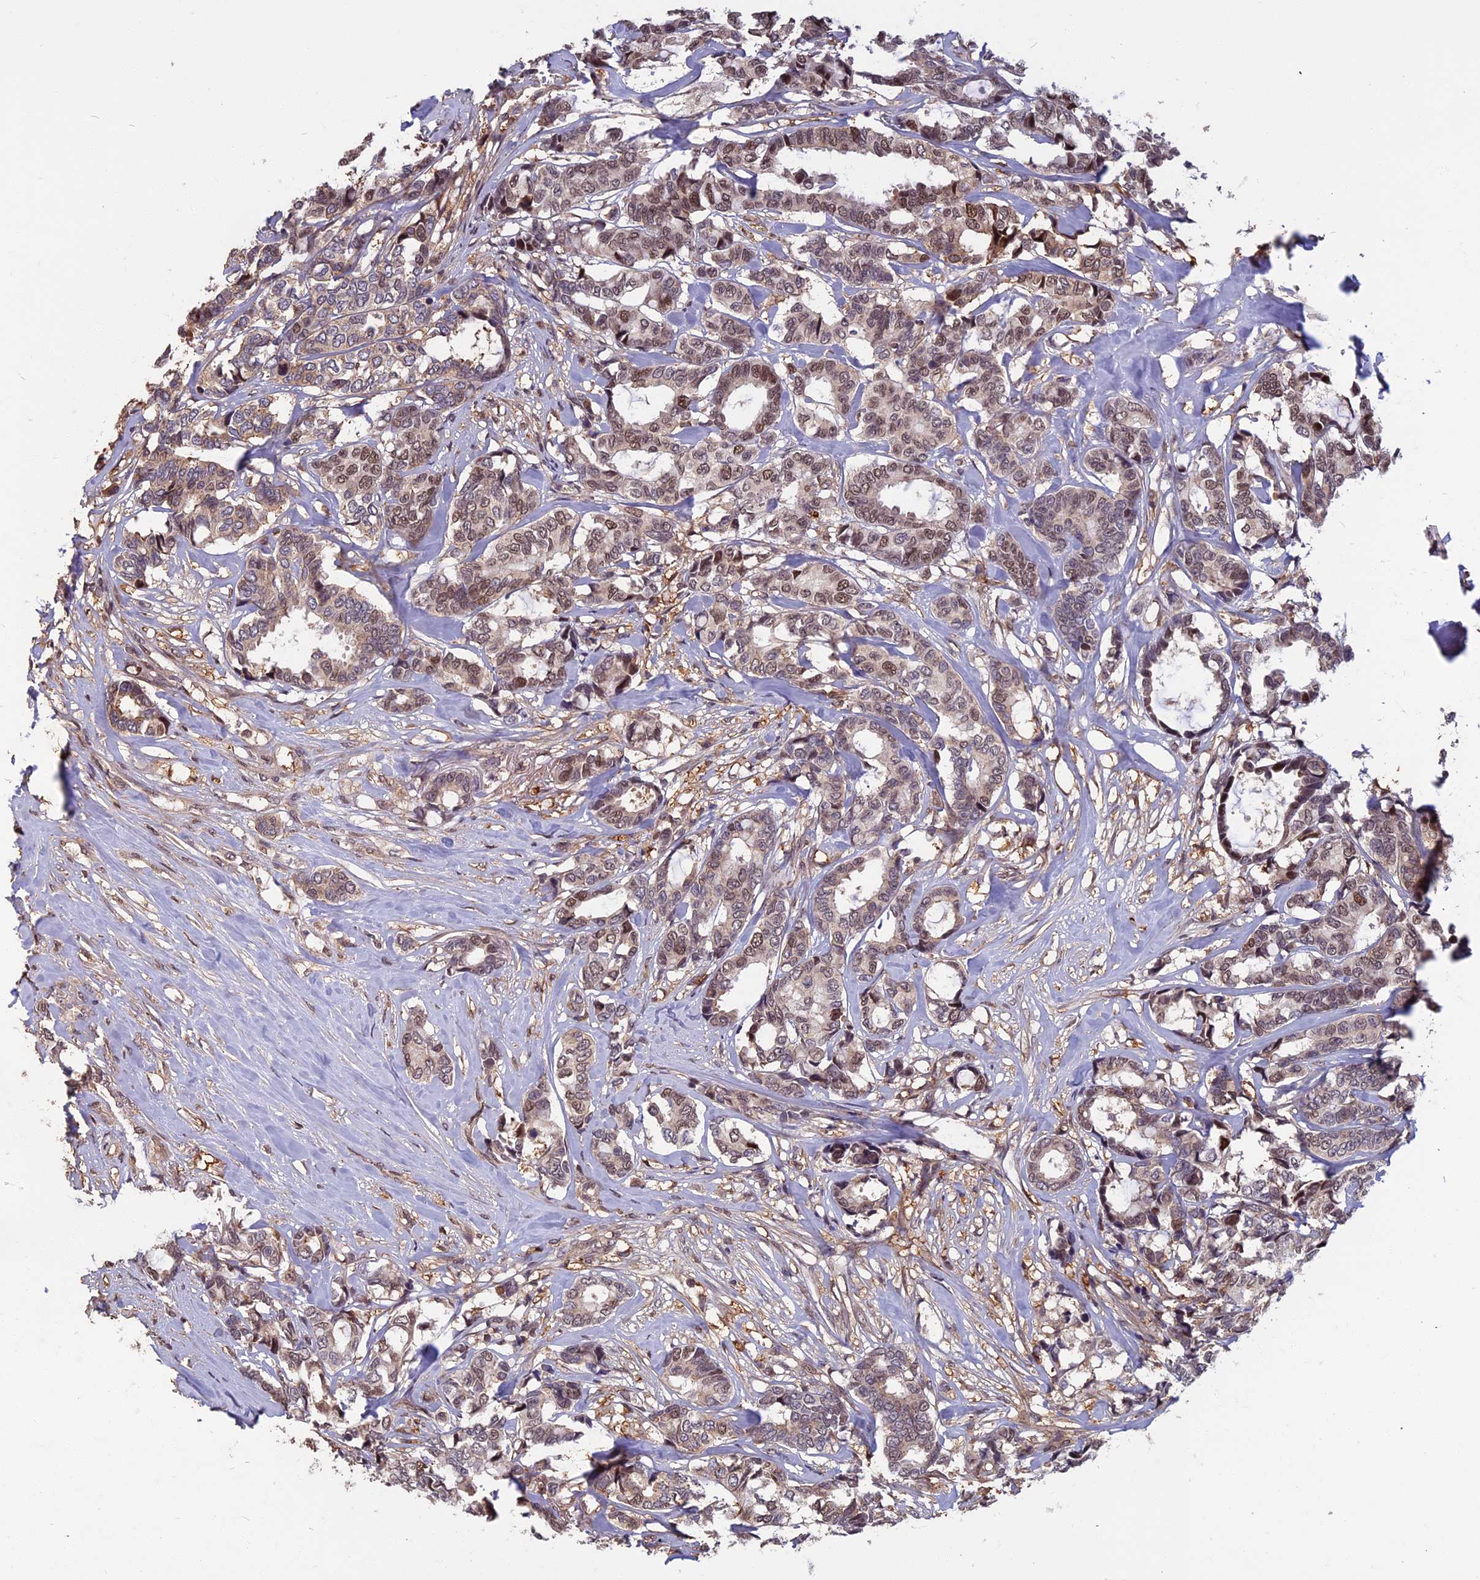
{"staining": {"intensity": "moderate", "quantity": "25%-75%", "location": "nuclear"}, "tissue": "breast cancer", "cell_type": "Tumor cells", "image_type": "cancer", "snomed": [{"axis": "morphology", "description": "Duct carcinoma"}, {"axis": "topography", "description": "Breast"}], "caption": "The immunohistochemical stain highlights moderate nuclear expression in tumor cells of intraductal carcinoma (breast) tissue.", "gene": "SPG11", "patient": {"sex": "female", "age": 87}}